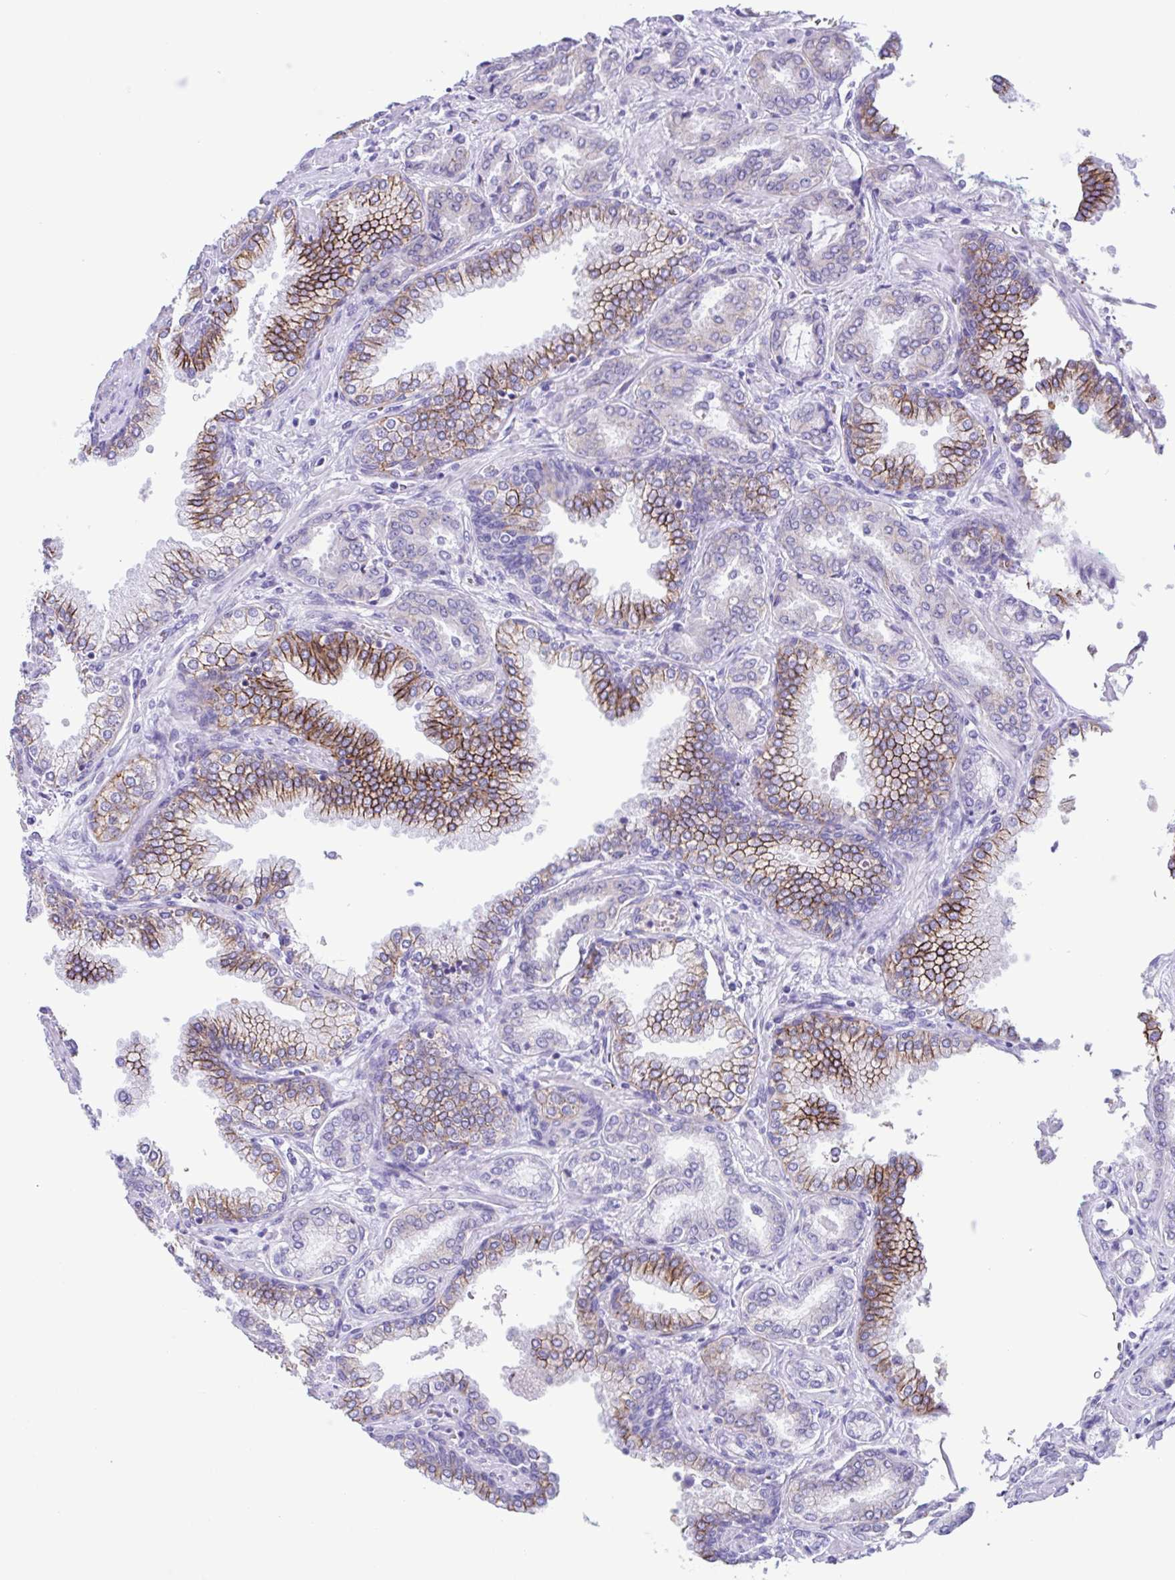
{"staining": {"intensity": "negative", "quantity": "none", "location": "none"}, "tissue": "prostate cancer", "cell_type": "Tumor cells", "image_type": "cancer", "snomed": [{"axis": "morphology", "description": "Adenocarcinoma, High grade"}, {"axis": "topography", "description": "Prostate"}], "caption": "The histopathology image demonstrates no staining of tumor cells in prostate cancer (high-grade adenocarcinoma).", "gene": "TMEM79", "patient": {"sex": "male", "age": 72}}